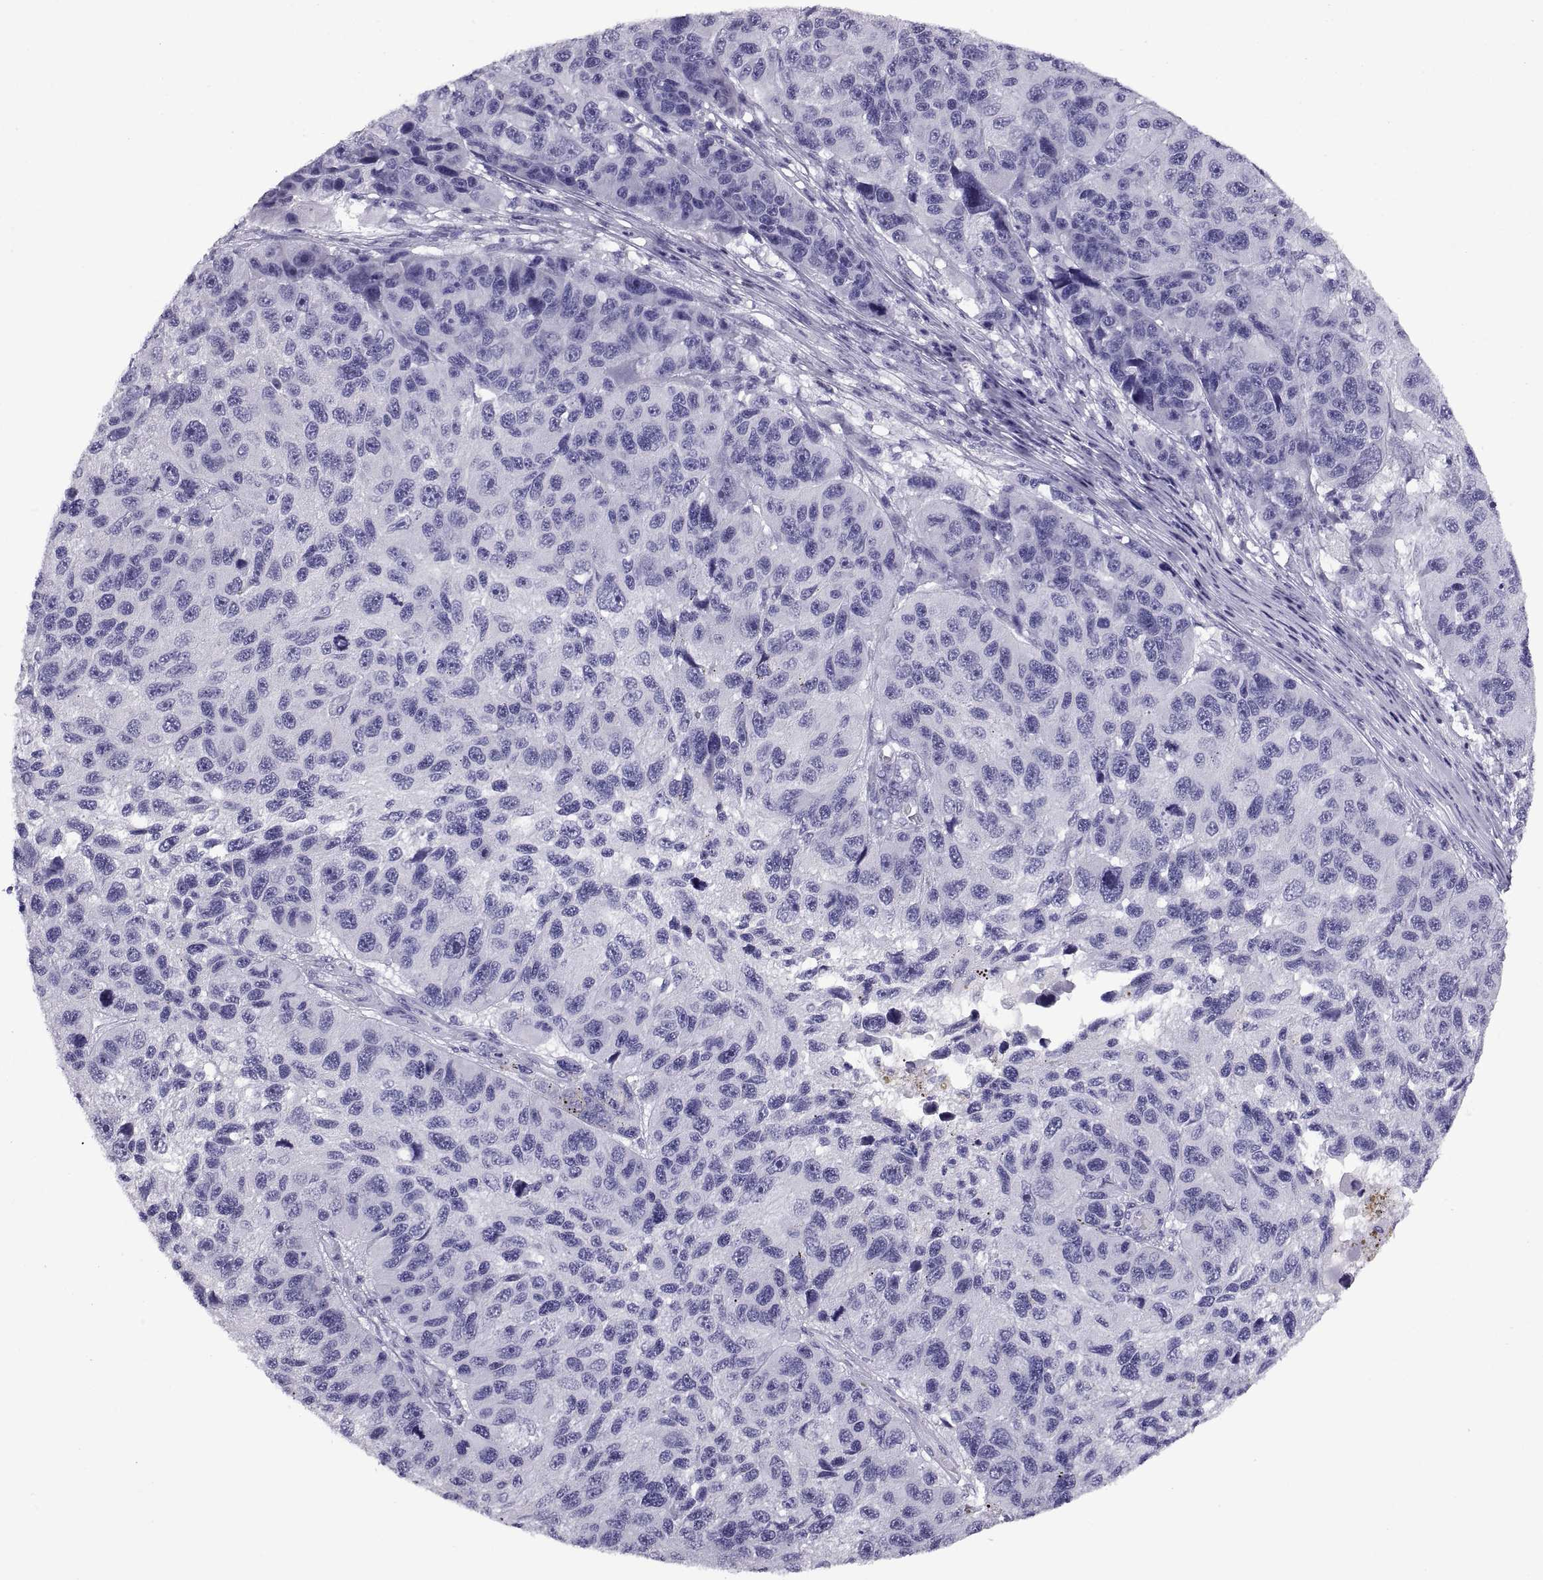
{"staining": {"intensity": "negative", "quantity": "none", "location": "none"}, "tissue": "melanoma", "cell_type": "Tumor cells", "image_type": "cancer", "snomed": [{"axis": "morphology", "description": "Malignant melanoma, NOS"}, {"axis": "topography", "description": "Skin"}], "caption": "Tumor cells show no significant positivity in malignant melanoma.", "gene": "RGS20", "patient": {"sex": "male", "age": 53}}